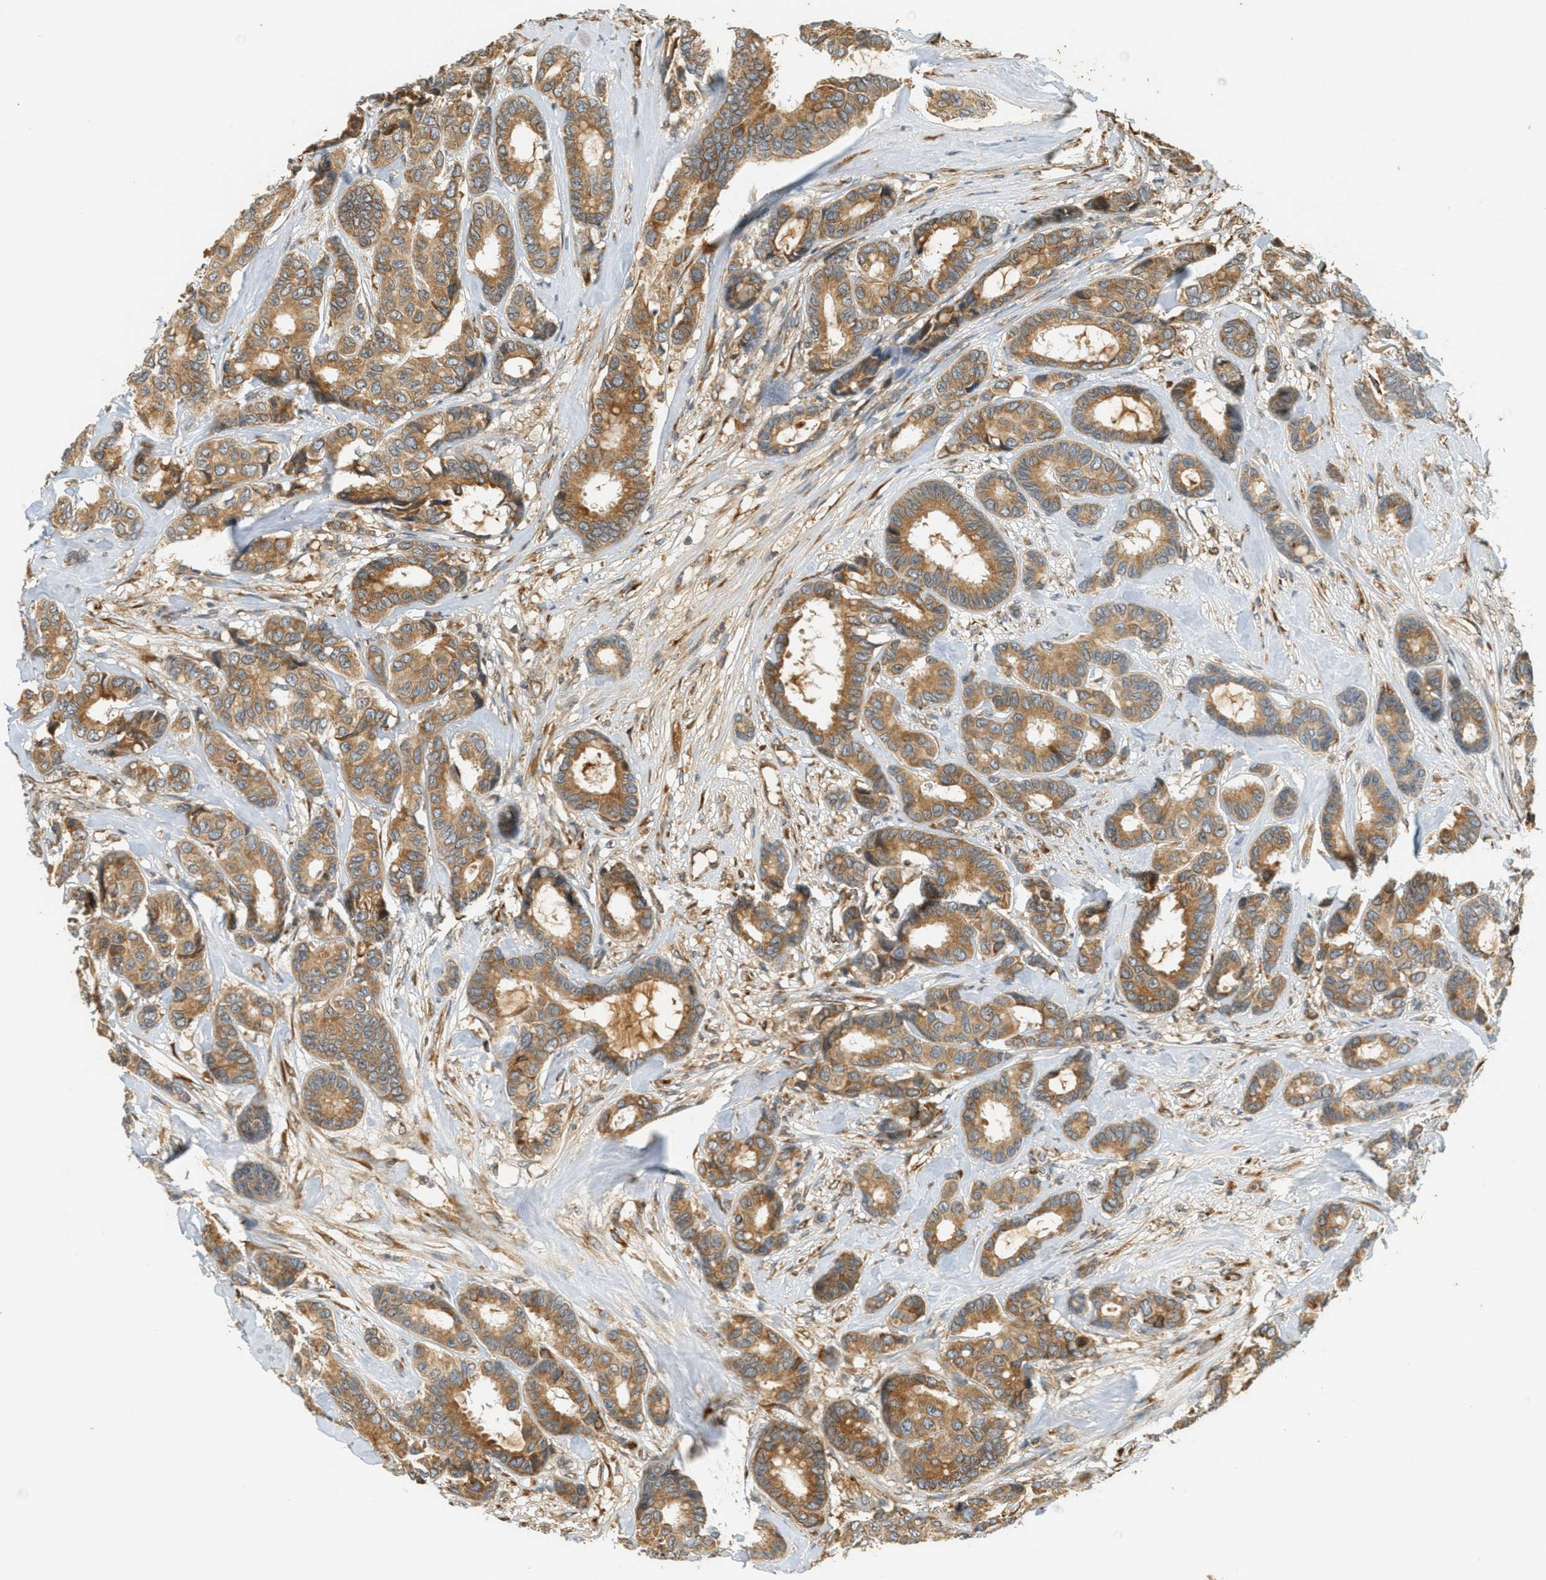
{"staining": {"intensity": "moderate", "quantity": ">75%", "location": "cytoplasmic/membranous"}, "tissue": "breast cancer", "cell_type": "Tumor cells", "image_type": "cancer", "snomed": [{"axis": "morphology", "description": "Duct carcinoma"}, {"axis": "topography", "description": "Breast"}], "caption": "Immunohistochemistry (IHC) micrograph of neoplastic tissue: invasive ductal carcinoma (breast) stained using IHC displays medium levels of moderate protein expression localized specifically in the cytoplasmic/membranous of tumor cells, appearing as a cytoplasmic/membranous brown color.", "gene": "PDK1", "patient": {"sex": "female", "age": 87}}